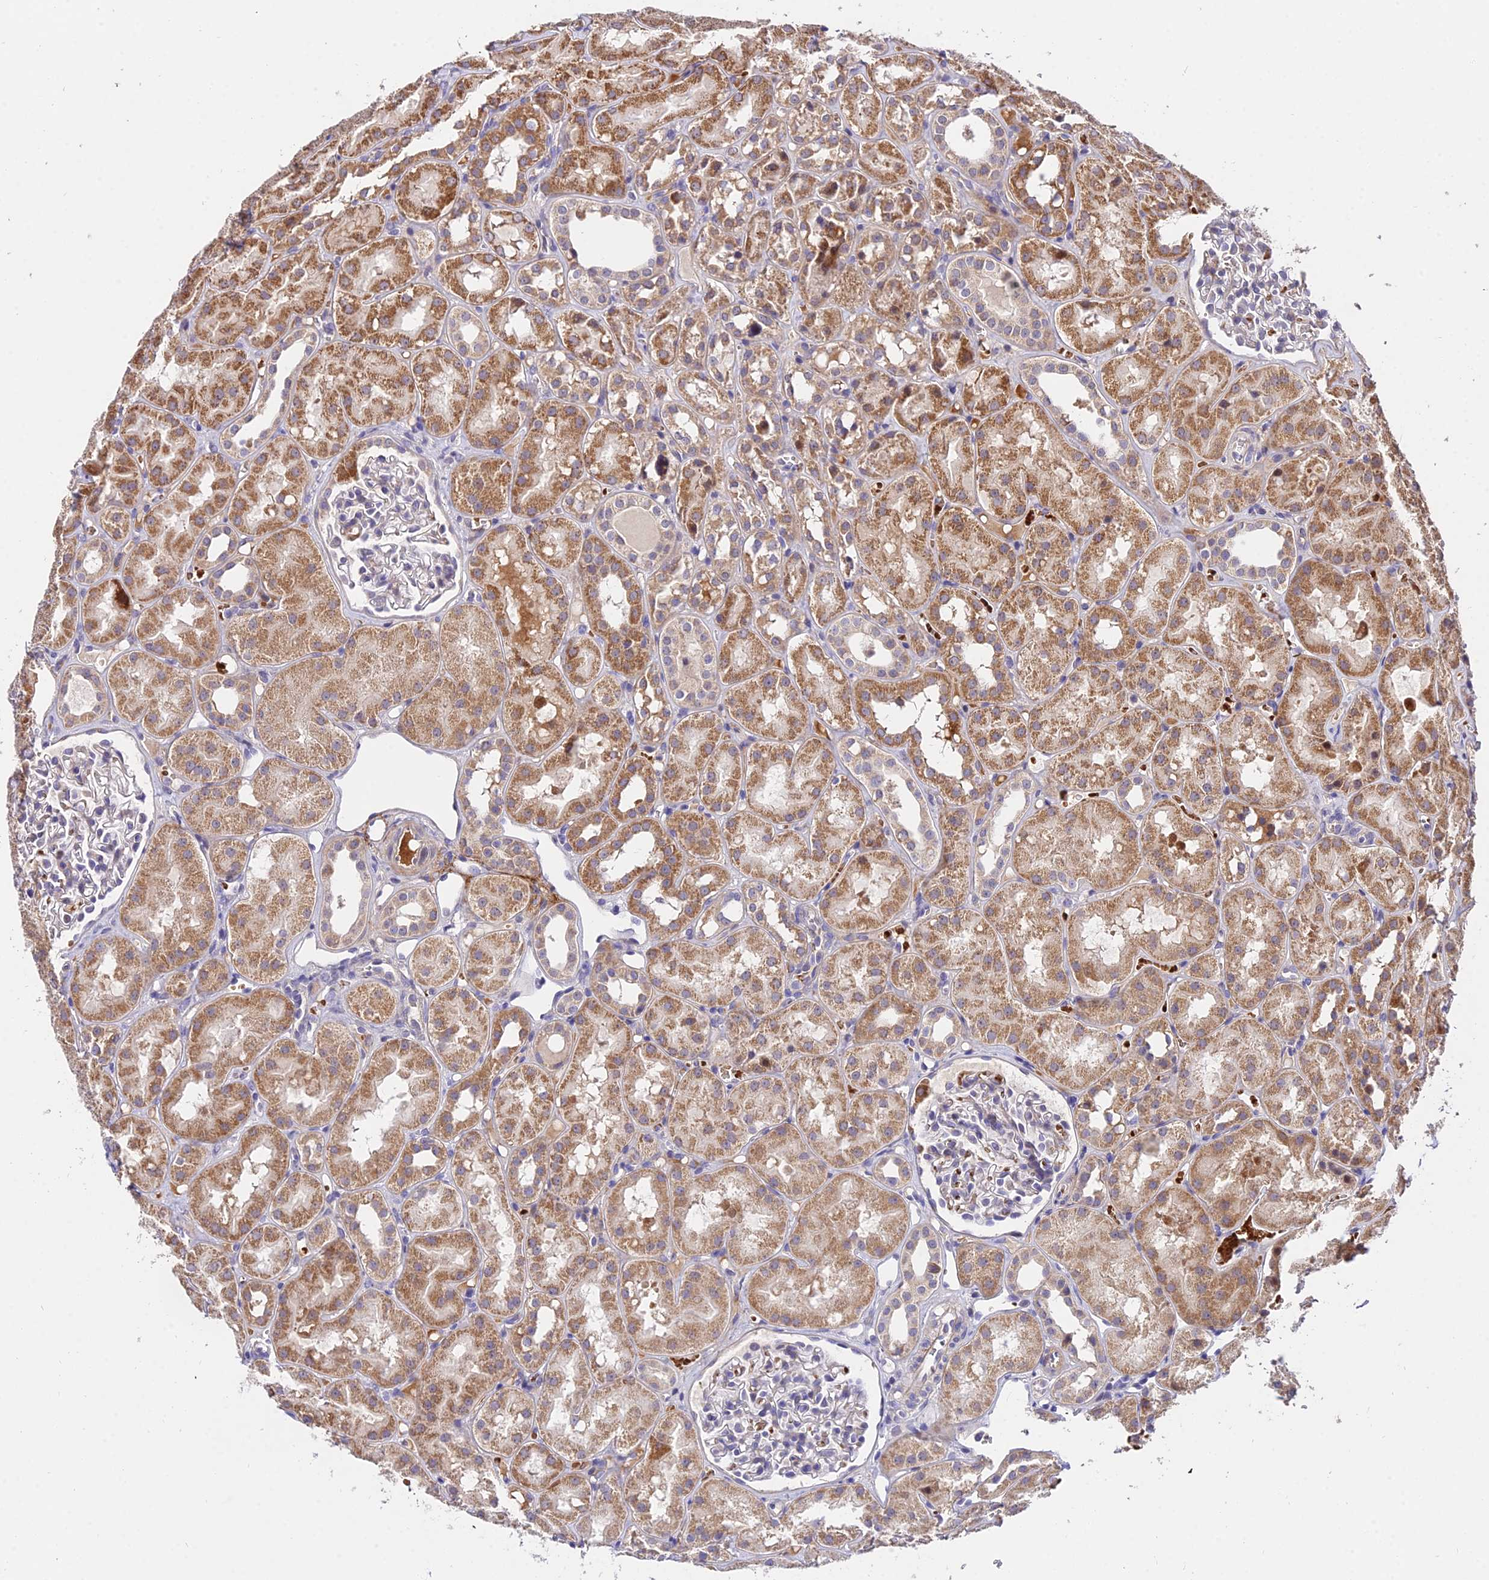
{"staining": {"intensity": "negative", "quantity": "none", "location": "none"}, "tissue": "kidney", "cell_type": "Cells in glomeruli", "image_type": "normal", "snomed": [{"axis": "morphology", "description": "Normal tissue, NOS"}, {"axis": "topography", "description": "Kidney"}], "caption": "Immunohistochemistry (IHC) of benign human kidney exhibits no positivity in cells in glomeruli. Brightfield microscopy of immunohistochemistry (IHC) stained with DAB (3,3'-diaminobenzidine) (brown) and hematoxylin (blue), captured at high magnification.", "gene": "WDR5B", "patient": {"sex": "male", "age": 16}}